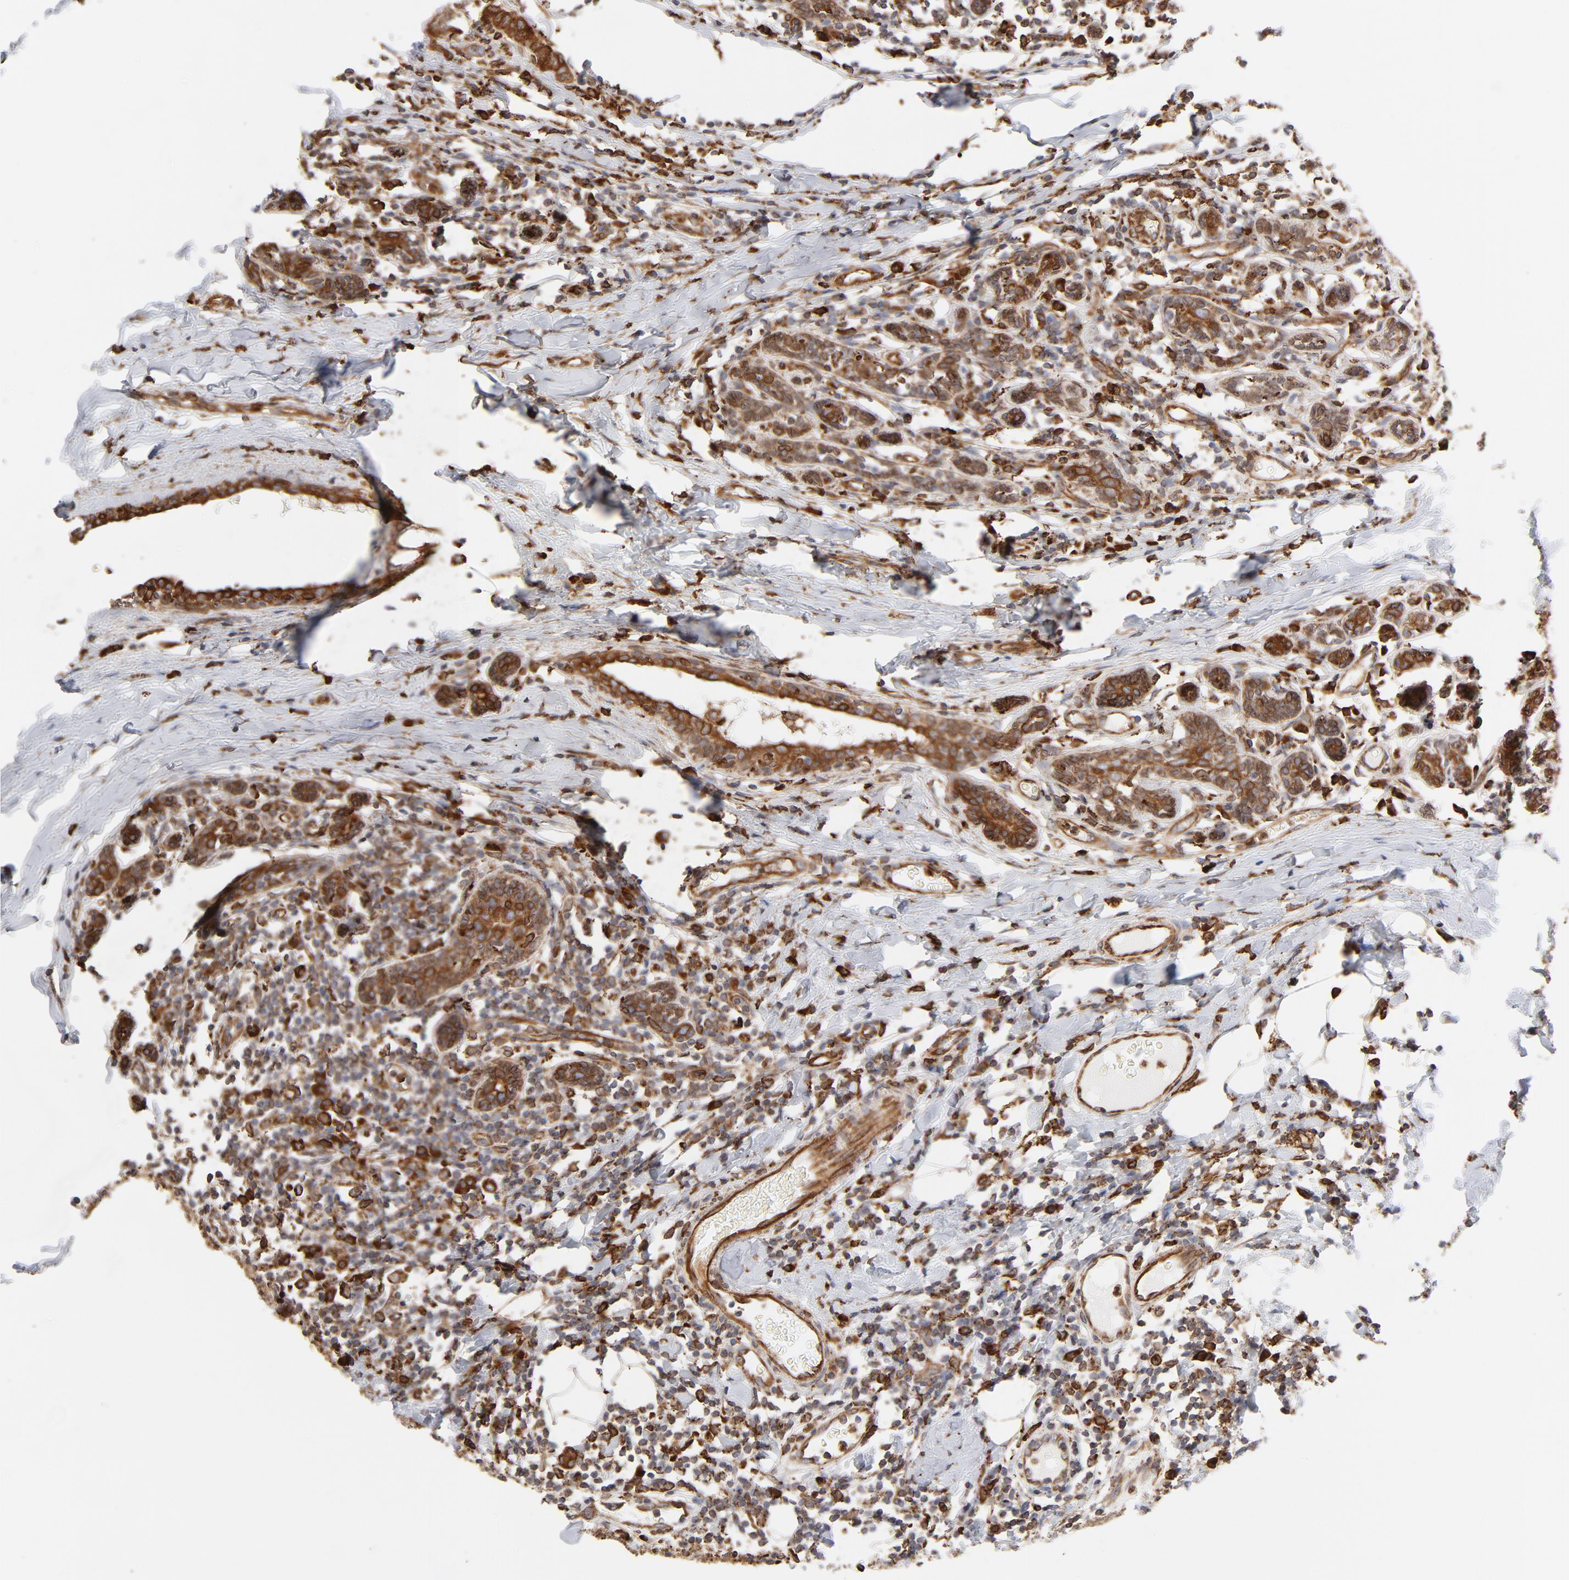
{"staining": {"intensity": "strong", "quantity": ">75%", "location": "cytoplasmic/membranous"}, "tissue": "breast cancer", "cell_type": "Tumor cells", "image_type": "cancer", "snomed": [{"axis": "morphology", "description": "Duct carcinoma"}, {"axis": "topography", "description": "Breast"}], "caption": "Breast cancer (intraductal carcinoma) tissue reveals strong cytoplasmic/membranous positivity in about >75% of tumor cells", "gene": "CANX", "patient": {"sex": "female", "age": 40}}